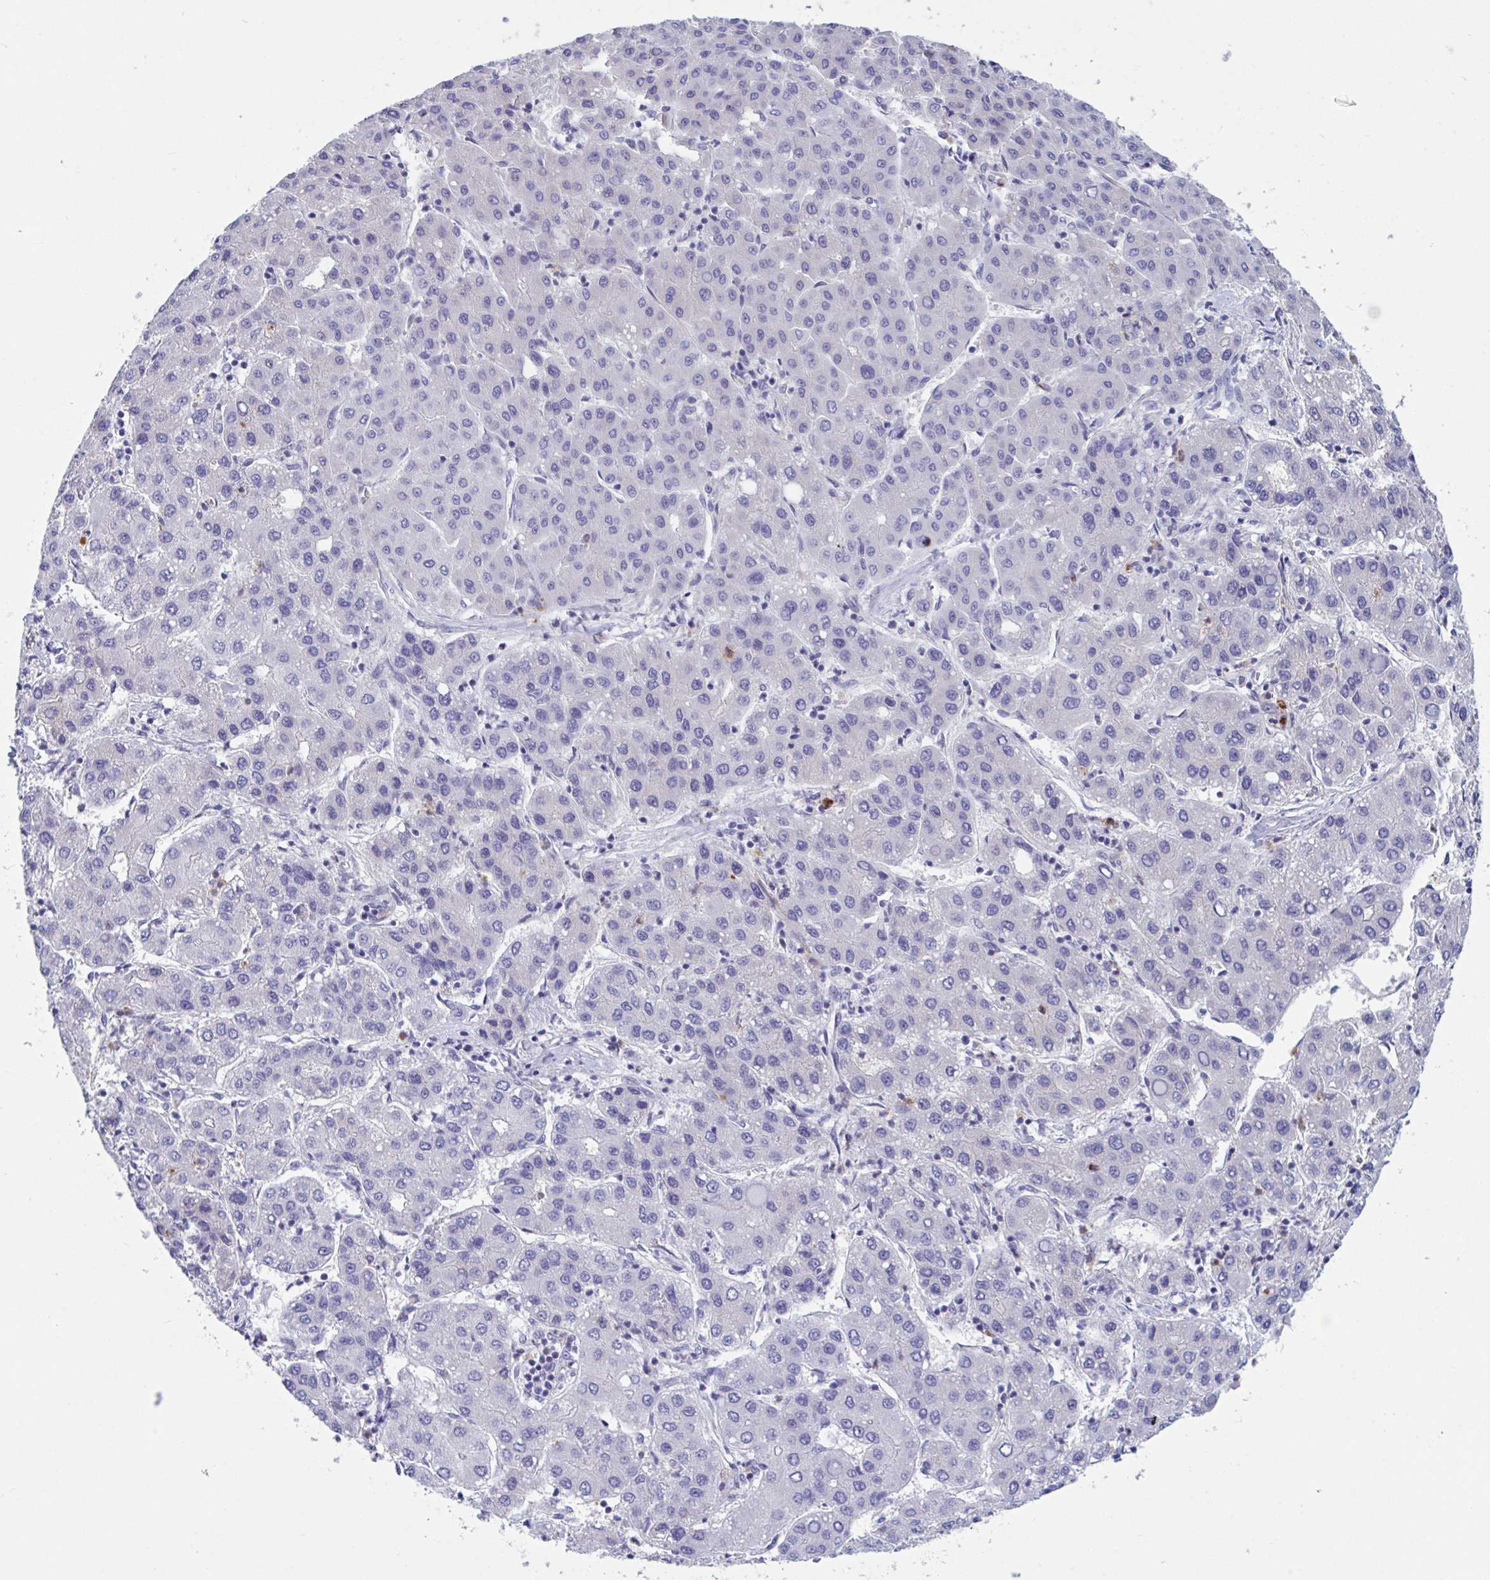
{"staining": {"intensity": "negative", "quantity": "none", "location": "none"}, "tissue": "liver cancer", "cell_type": "Tumor cells", "image_type": "cancer", "snomed": [{"axis": "morphology", "description": "Carcinoma, Hepatocellular, NOS"}, {"axis": "topography", "description": "Liver"}], "caption": "DAB immunohistochemical staining of human liver cancer demonstrates no significant expression in tumor cells.", "gene": "ZNHIT2", "patient": {"sex": "male", "age": 65}}